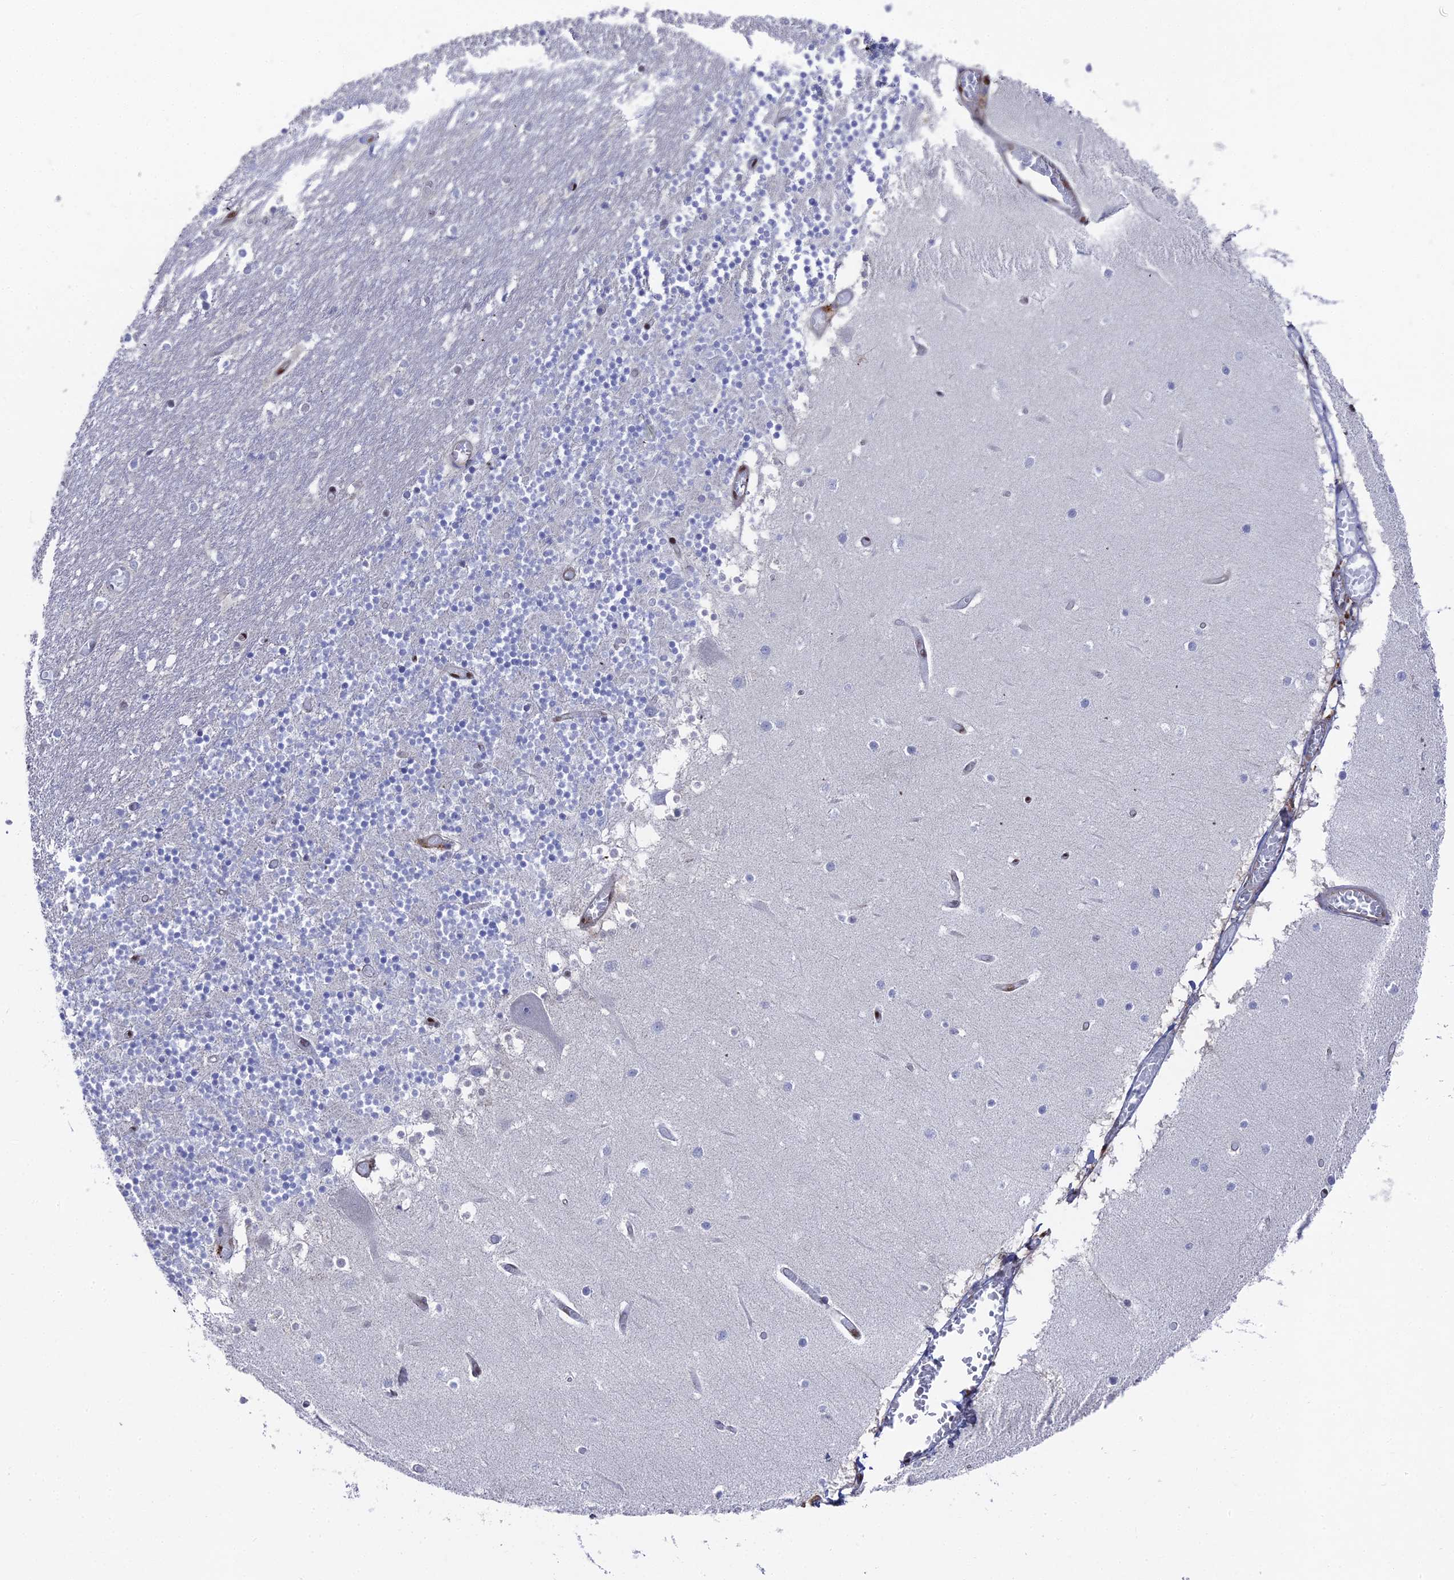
{"staining": {"intensity": "negative", "quantity": "none", "location": "none"}, "tissue": "cerebellum", "cell_type": "Cells in granular layer", "image_type": "normal", "snomed": [{"axis": "morphology", "description": "Normal tissue, NOS"}, {"axis": "topography", "description": "Cerebellum"}], "caption": "Cerebellum was stained to show a protein in brown. There is no significant staining in cells in granular layer. The staining is performed using DAB brown chromogen with nuclei counter-stained in using hematoxylin.", "gene": "UNC5D", "patient": {"sex": "female", "age": 28}}